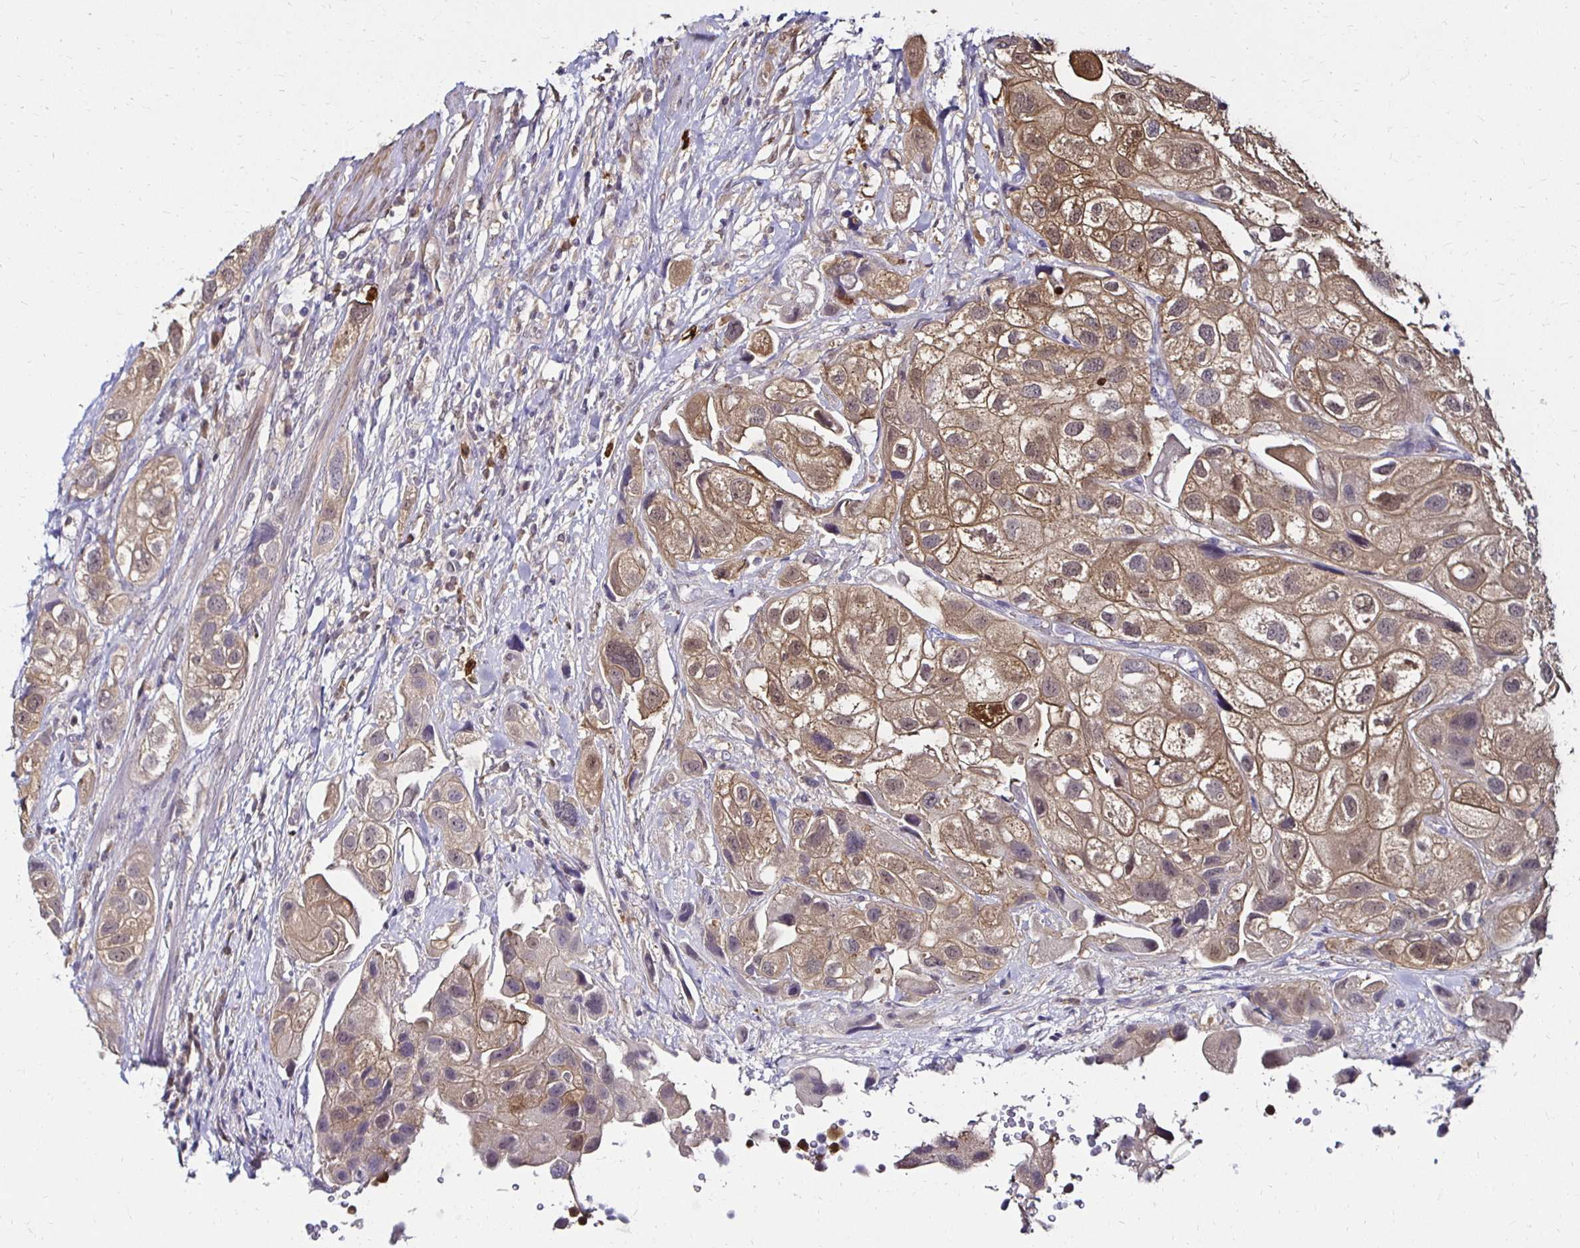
{"staining": {"intensity": "weak", "quantity": "25%-75%", "location": "cytoplasmic/membranous"}, "tissue": "urothelial cancer", "cell_type": "Tumor cells", "image_type": "cancer", "snomed": [{"axis": "morphology", "description": "Urothelial carcinoma, High grade"}, {"axis": "topography", "description": "Urinary bladder"}], "caption": "Tumor cells exhibit low levels of weak cytoplasmic/membranous expression in approximately 25%-75% of cells in urothelial cancer.", "gene": "TXN", "patient": {"sex": "female", "age": 64}}